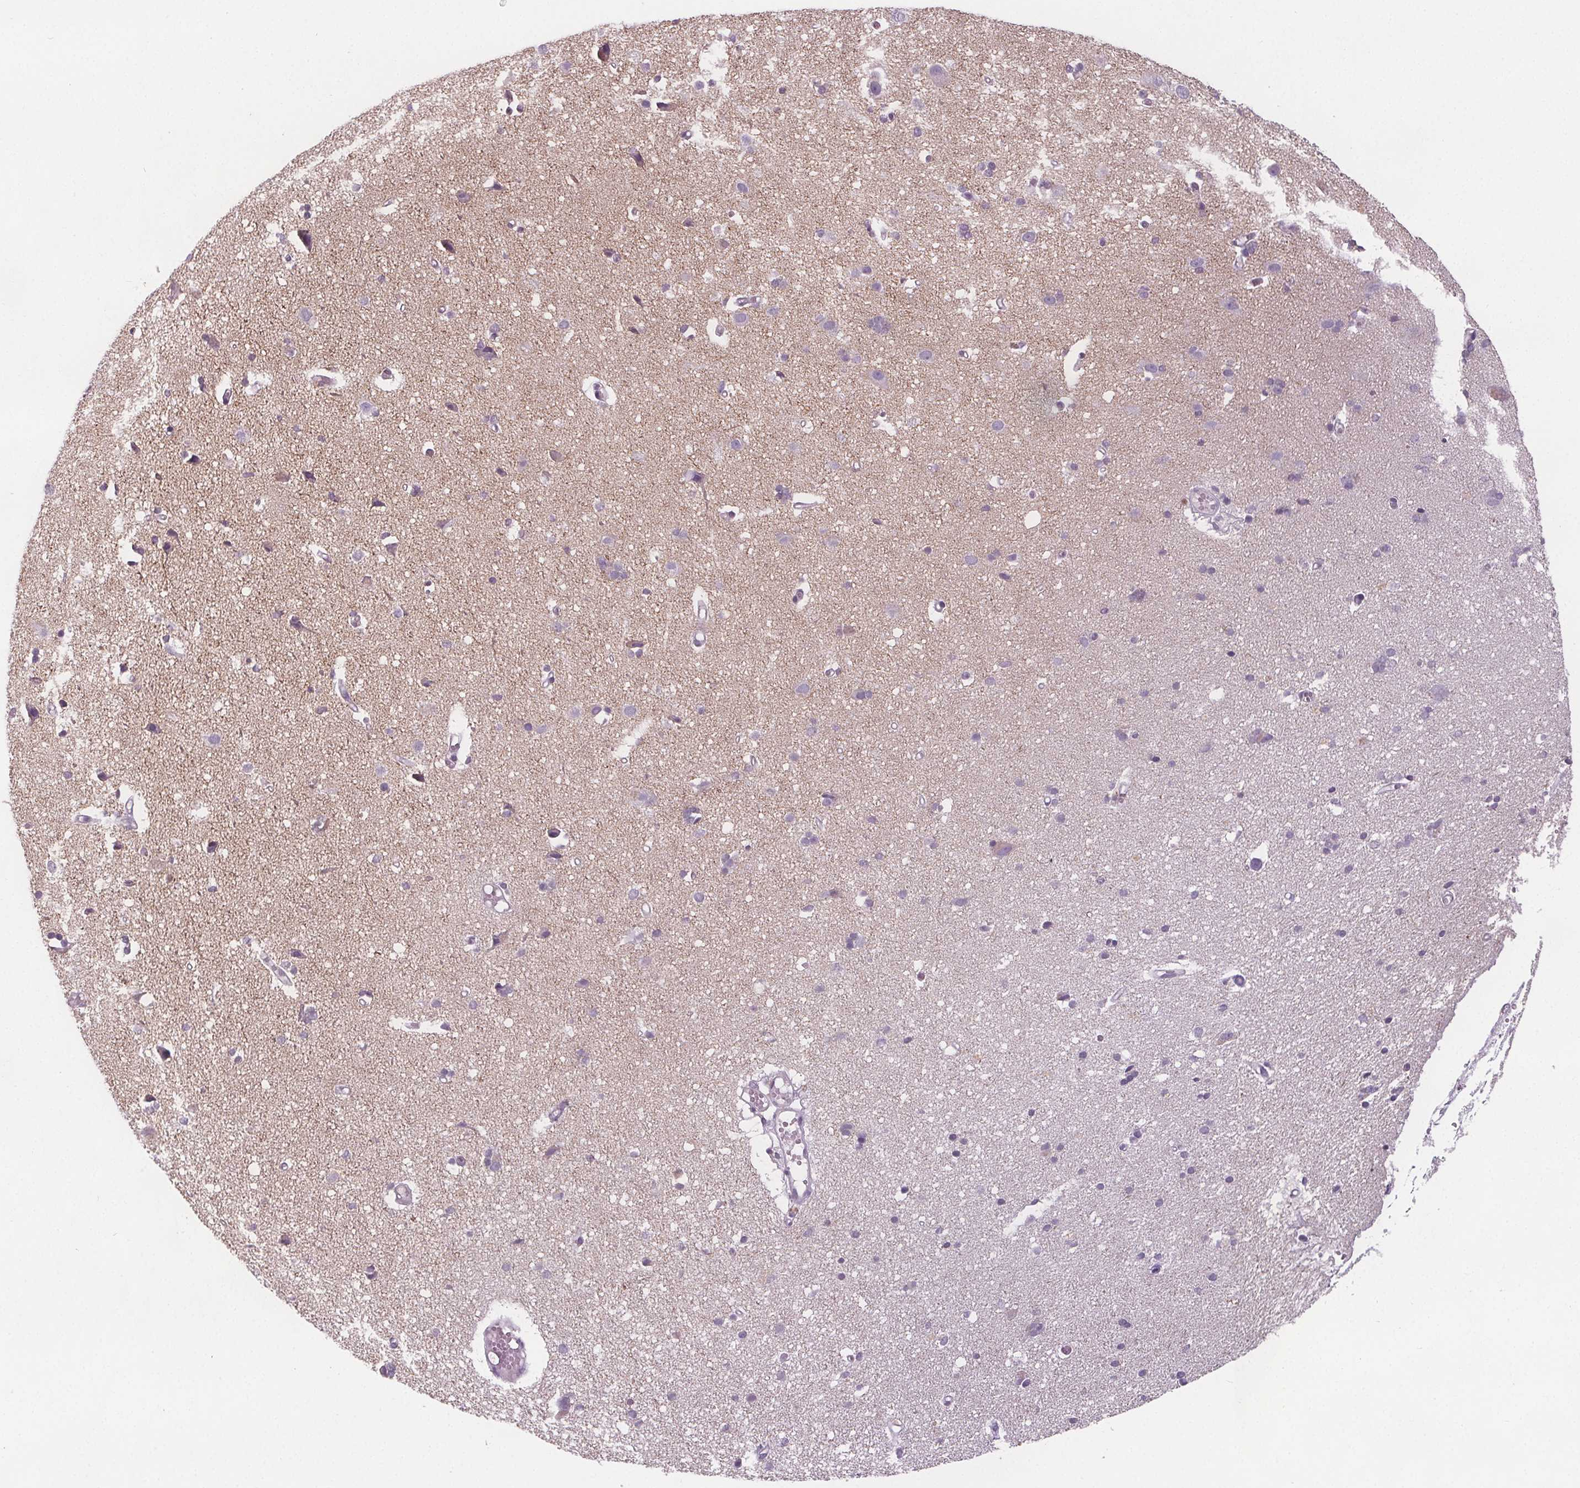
{"staining": {"intensity": "negative", "quantity": "none", "location": "none"}, "tissue": "cerebral cortex", "cell_type": "Endothelial cells", "image_type": "normal", "snomed": [{"axis": "morphology", "description": "Normal tissue, NOS"}, {"axis": "morphology", "description": "Glioma, malignant, High grade"}, {"axis": "topography", "description": "Cerebral cortex"}], "caption": "IHC image of benign cerebral cortex: cerebral cortex stained with DAB (3,3'-diaminobenzidine) shows no significant protein positivity in endothelial cells.", "gene": "ATP1A1", "patient": {"sex": "male", "age": 71}}